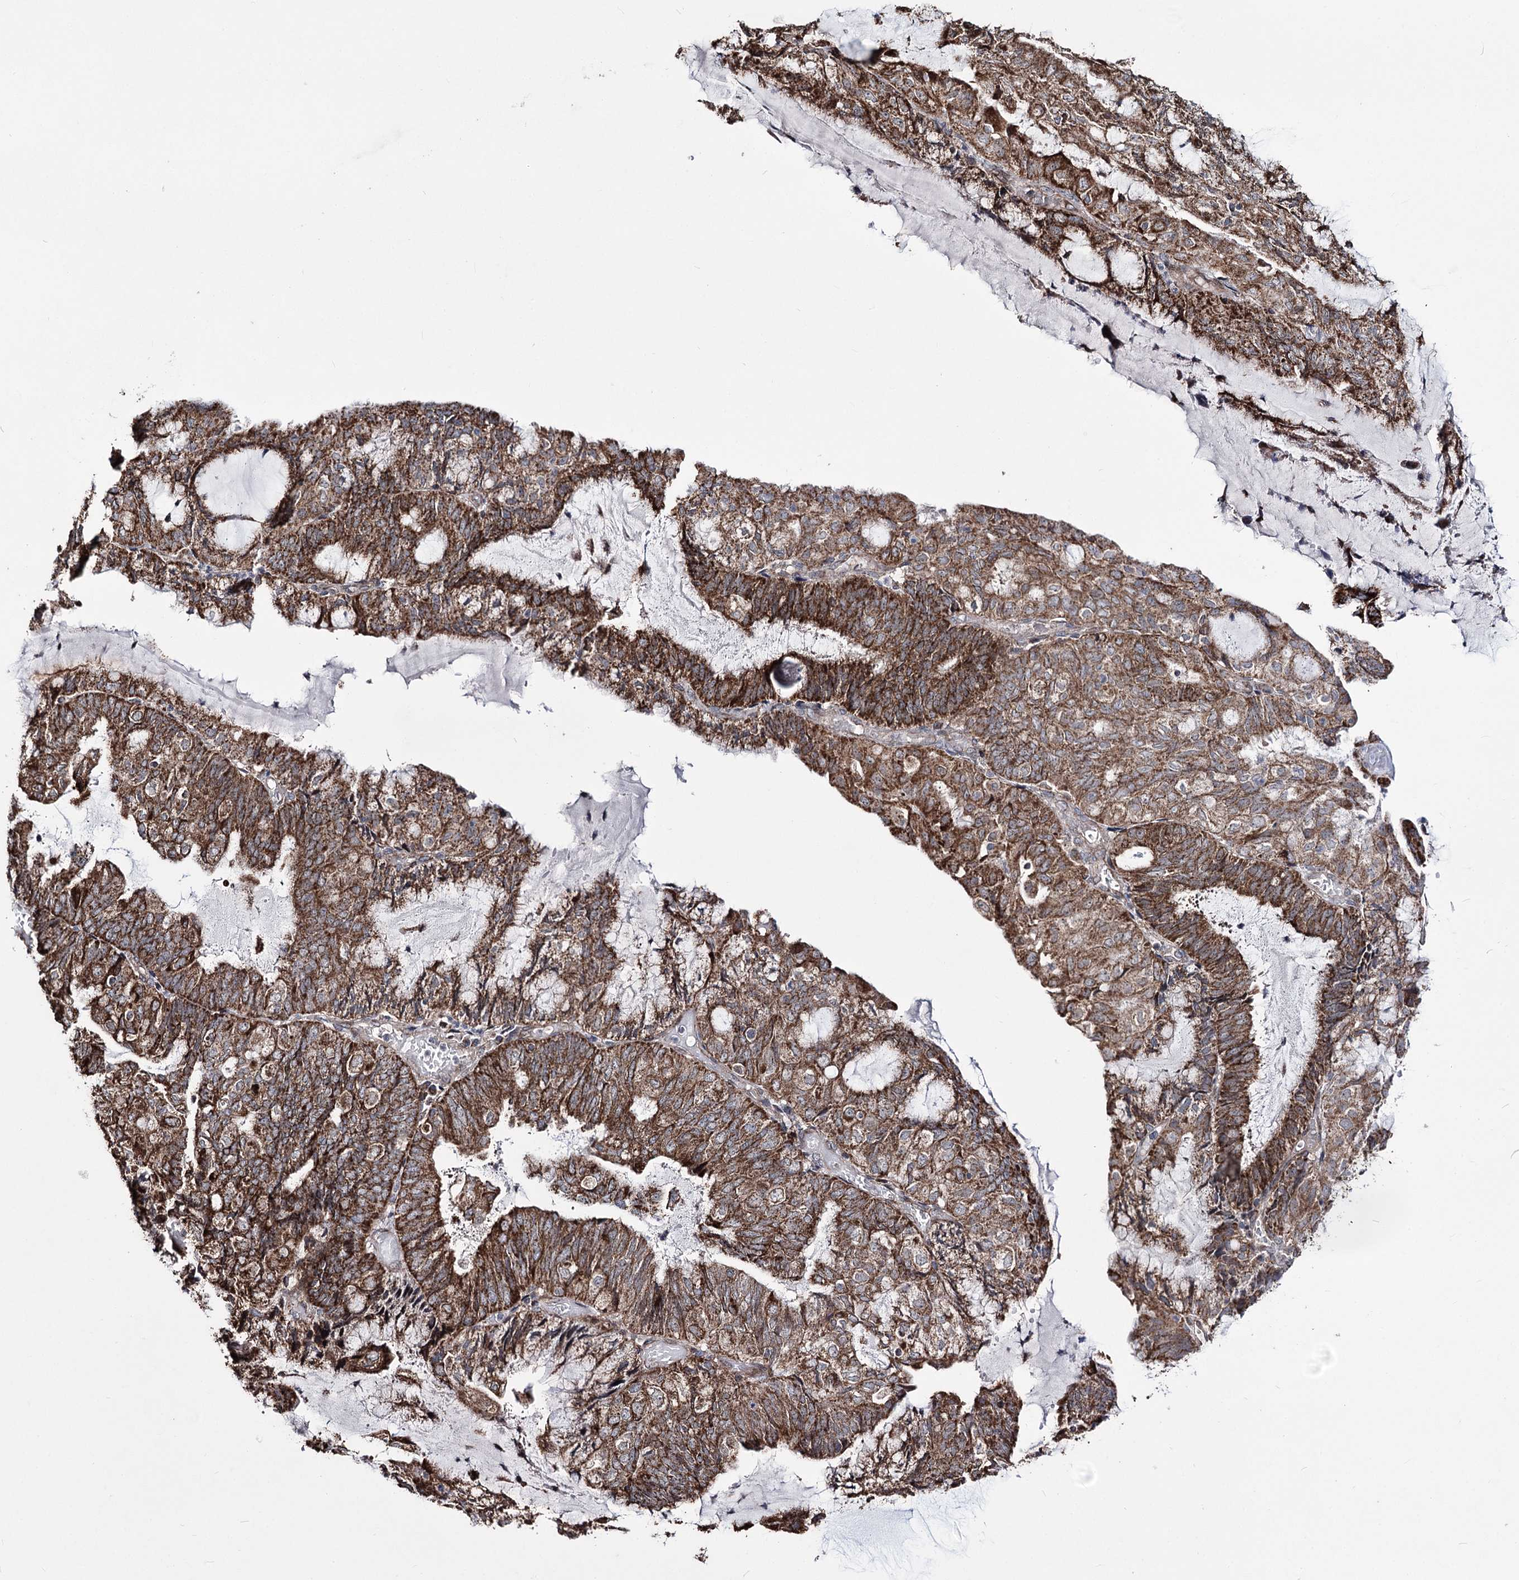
{"staining": {"intensity": "moderate", "quantity": ">75%", "location": "cytoplasmic/membranous"}, "tissue": "endometrial cancer", "cell_type": "Tumor cells", "image_type": "cancer", "snomed": [{"axis": "morphology", "description": "Adenocarcinoma, NOS"}, {"axis": "topography", "description": "Endometrium"}], "caption": "A micrograph showing moderate cytoplasmic/membranous staining in approximately >75% of tumor cells in adenocarcinoma (endometrial), as visualized by brown immunohistochemical staining.", "gene": "CREB3L4", "patient": {"sex": "female", "age": 81}}